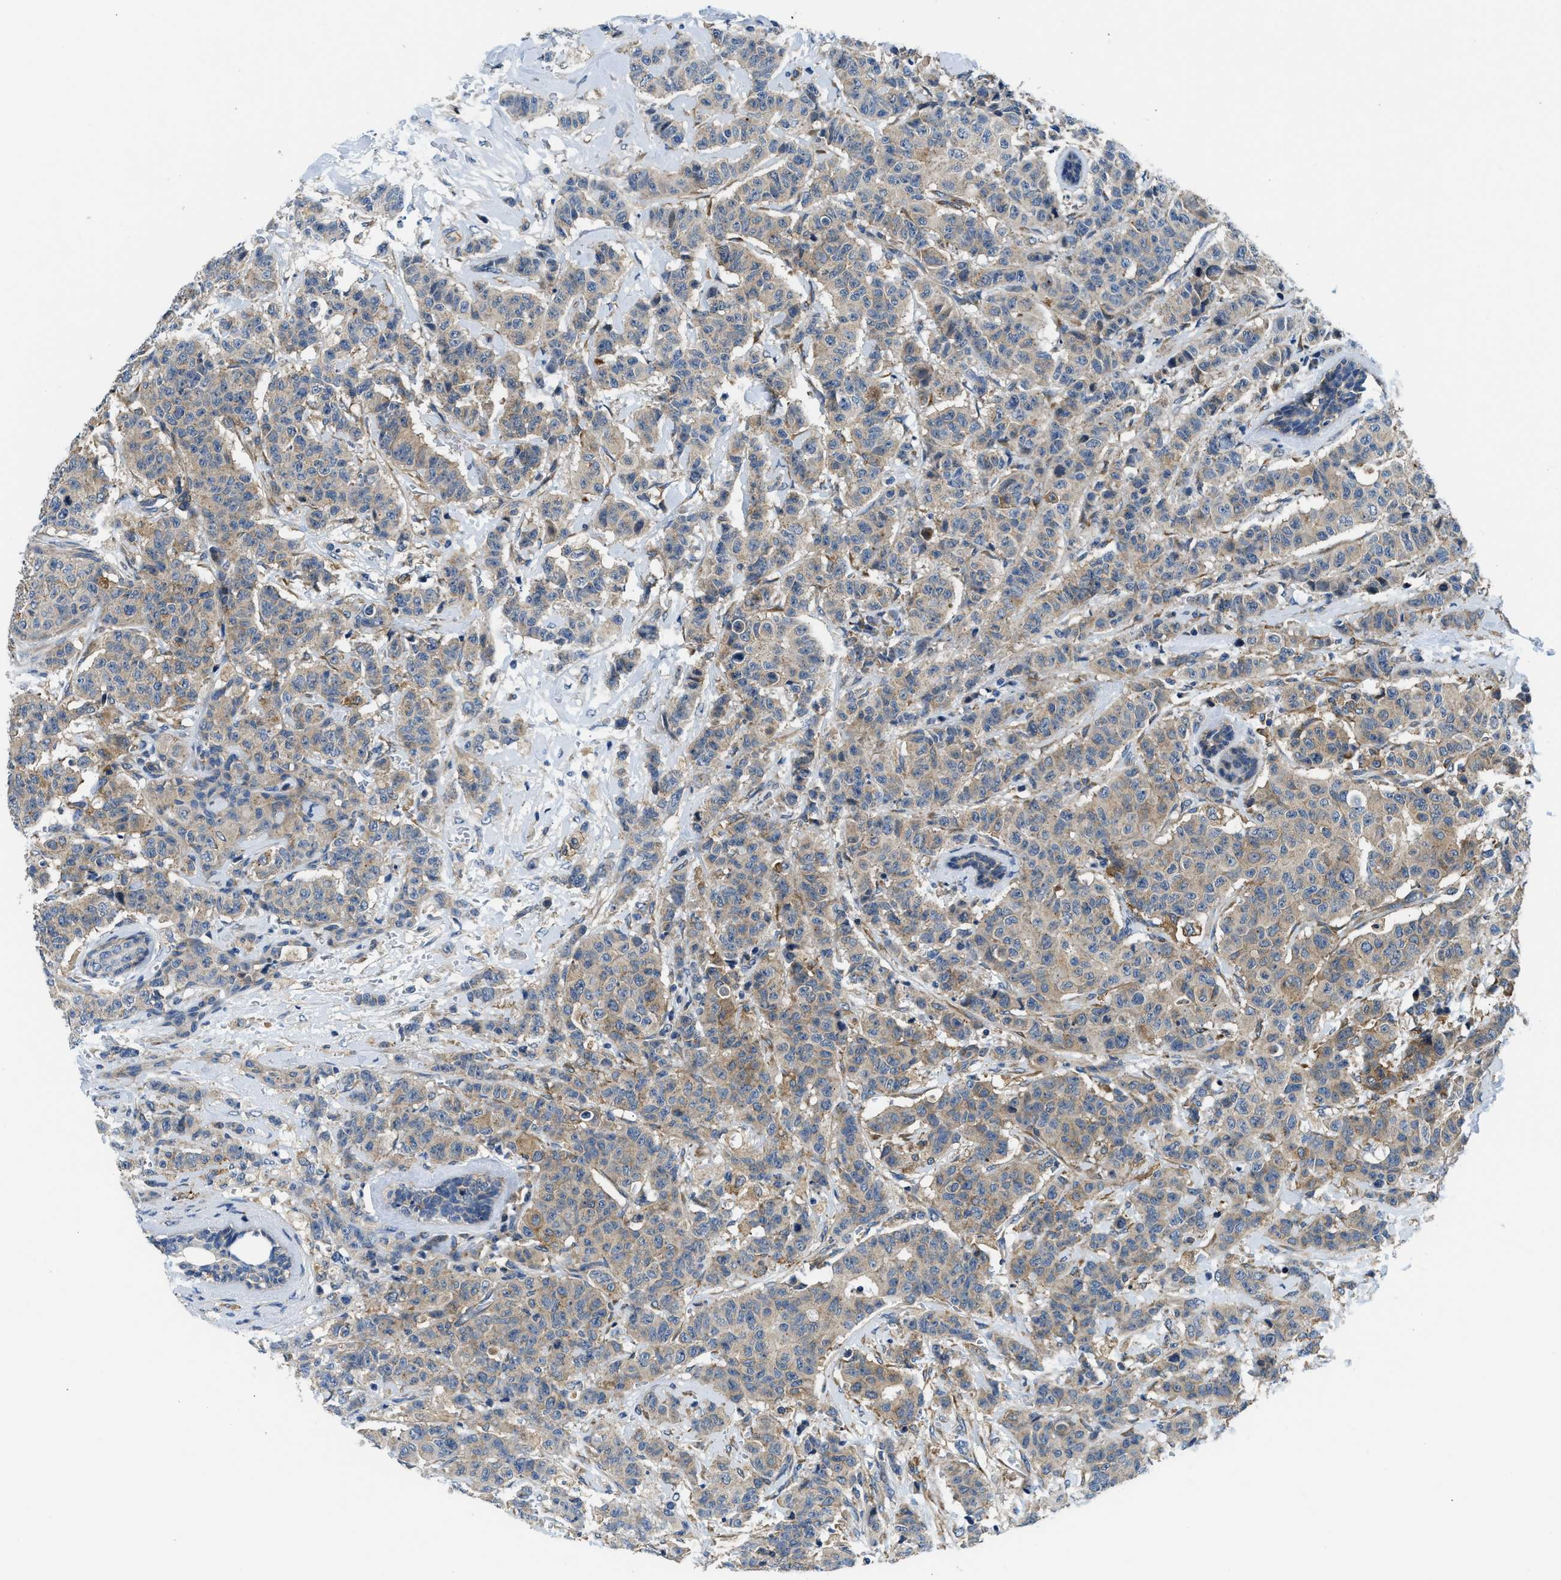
{"staining": {"intensity": "weak", "quantity": ">75%", "location": "cytoplasmic/membranous"}, "tissue": "breast cancer", "cell_type": "Tumor cells", "image_type": "cancer", "snomed": [{"axis": "morphology", "description": "Normal tissue, NOS"}, {"axis": "morphology", "description": "Duct carcinoma"}, {"axis": "topography", "description": "Breast"}], "caption": "Immunohistochemical staining of human infiltrating ductal carcinoma (breast) shows weak cytoplasmic/membranous protein staining in approximately >75% of tumor cells.", "gene": "LPIN2", "patient": {"sex": "female", "age": 40}}